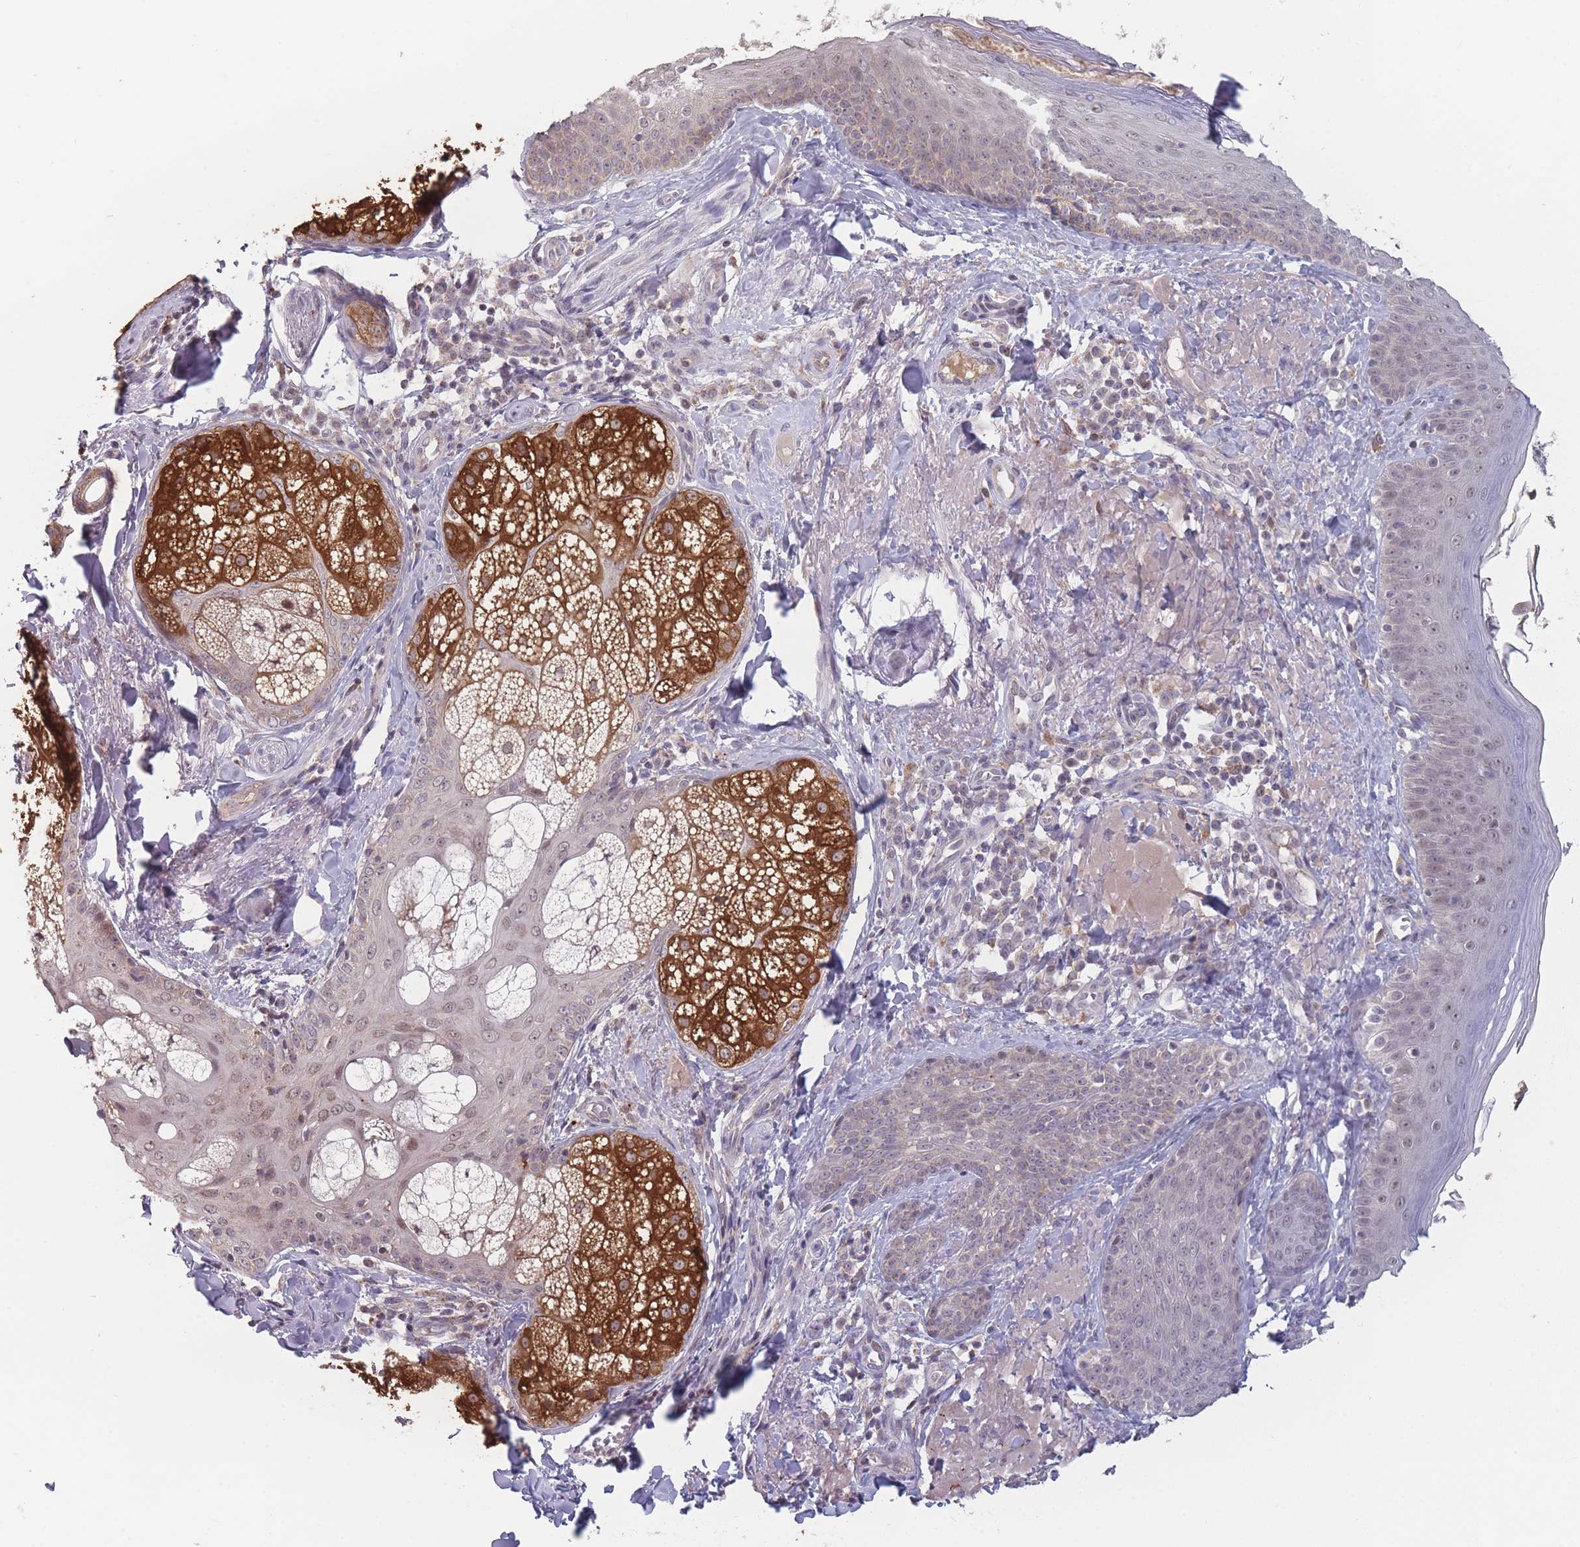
{"staining": {"intensity": "weak", "quantity": "<25%", "location": "cytoplasmic/membranous"}, "tissue": "skin", "cell_type": "Fibroblasts", "image_type": "normal", "snomed": [{"axis": "morphology", "description": "Normal tissue, NOS"}, {"axis": "topography", "description": "Skin"}], "caption": "The image demonstrates no significant expression in fibroblasts of skin. The staining was performed using DAB (3,3'-diaminobenzidine) to visualize the protein expression in brown, while the nuclei were stained in blue with hematoxylin (Magnification: 20x).", "gene": "TMEM232", "patient": {"sex": "male", "age": 57}}